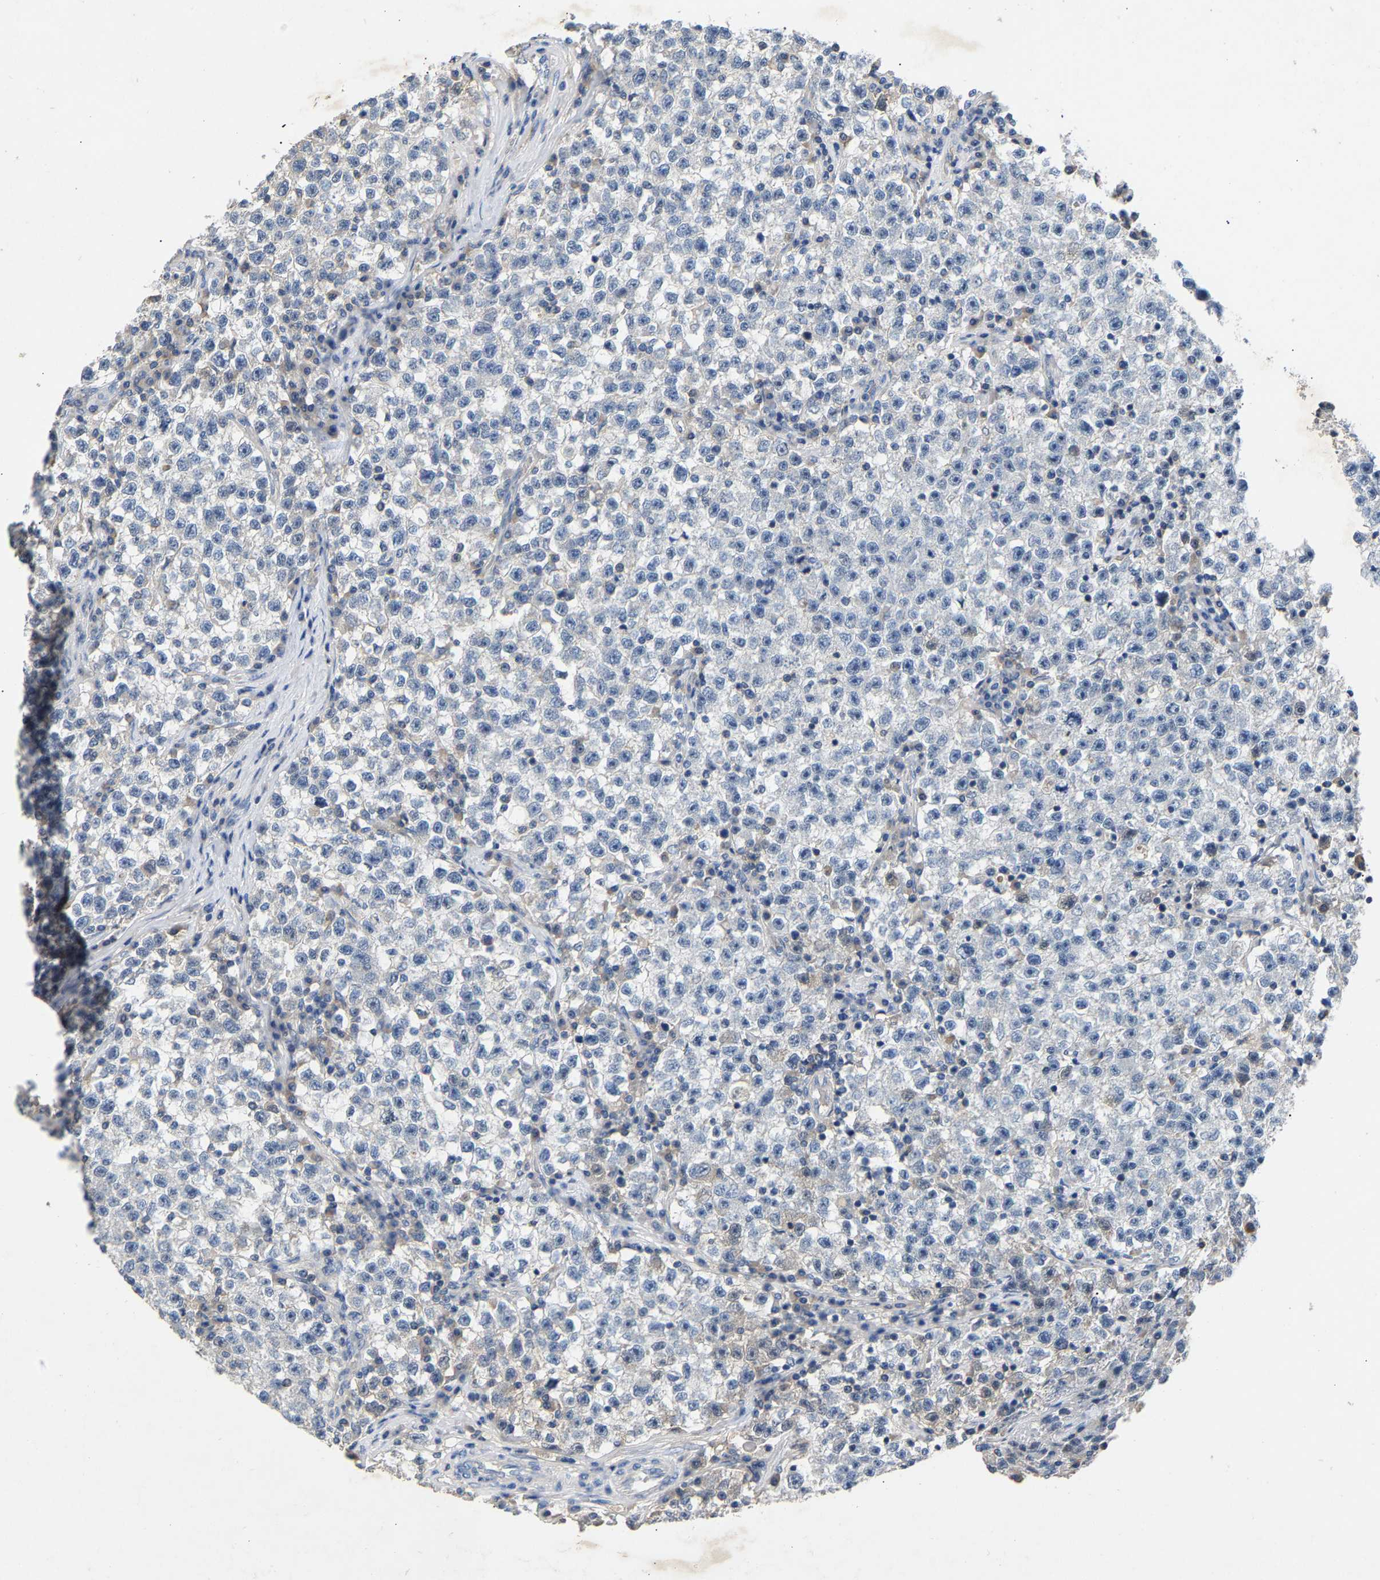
{"staining": {"intensity": "negative", "quantity": "none", "location": "none"}, "tissue": "testis cancer", "cell_type": "Tumor cells", "image_type": "cancer", "snomed": [{"axis": "morphology", "description": "Seminoma, NOS"}, {"axis": "topography", "description": "Testis"}], "caption": "A photomicrograph of human testis cancer is negative for staining in tumor cells.", "gene": "CCDC171", "patient": {"sex": "male", "age": 22}}